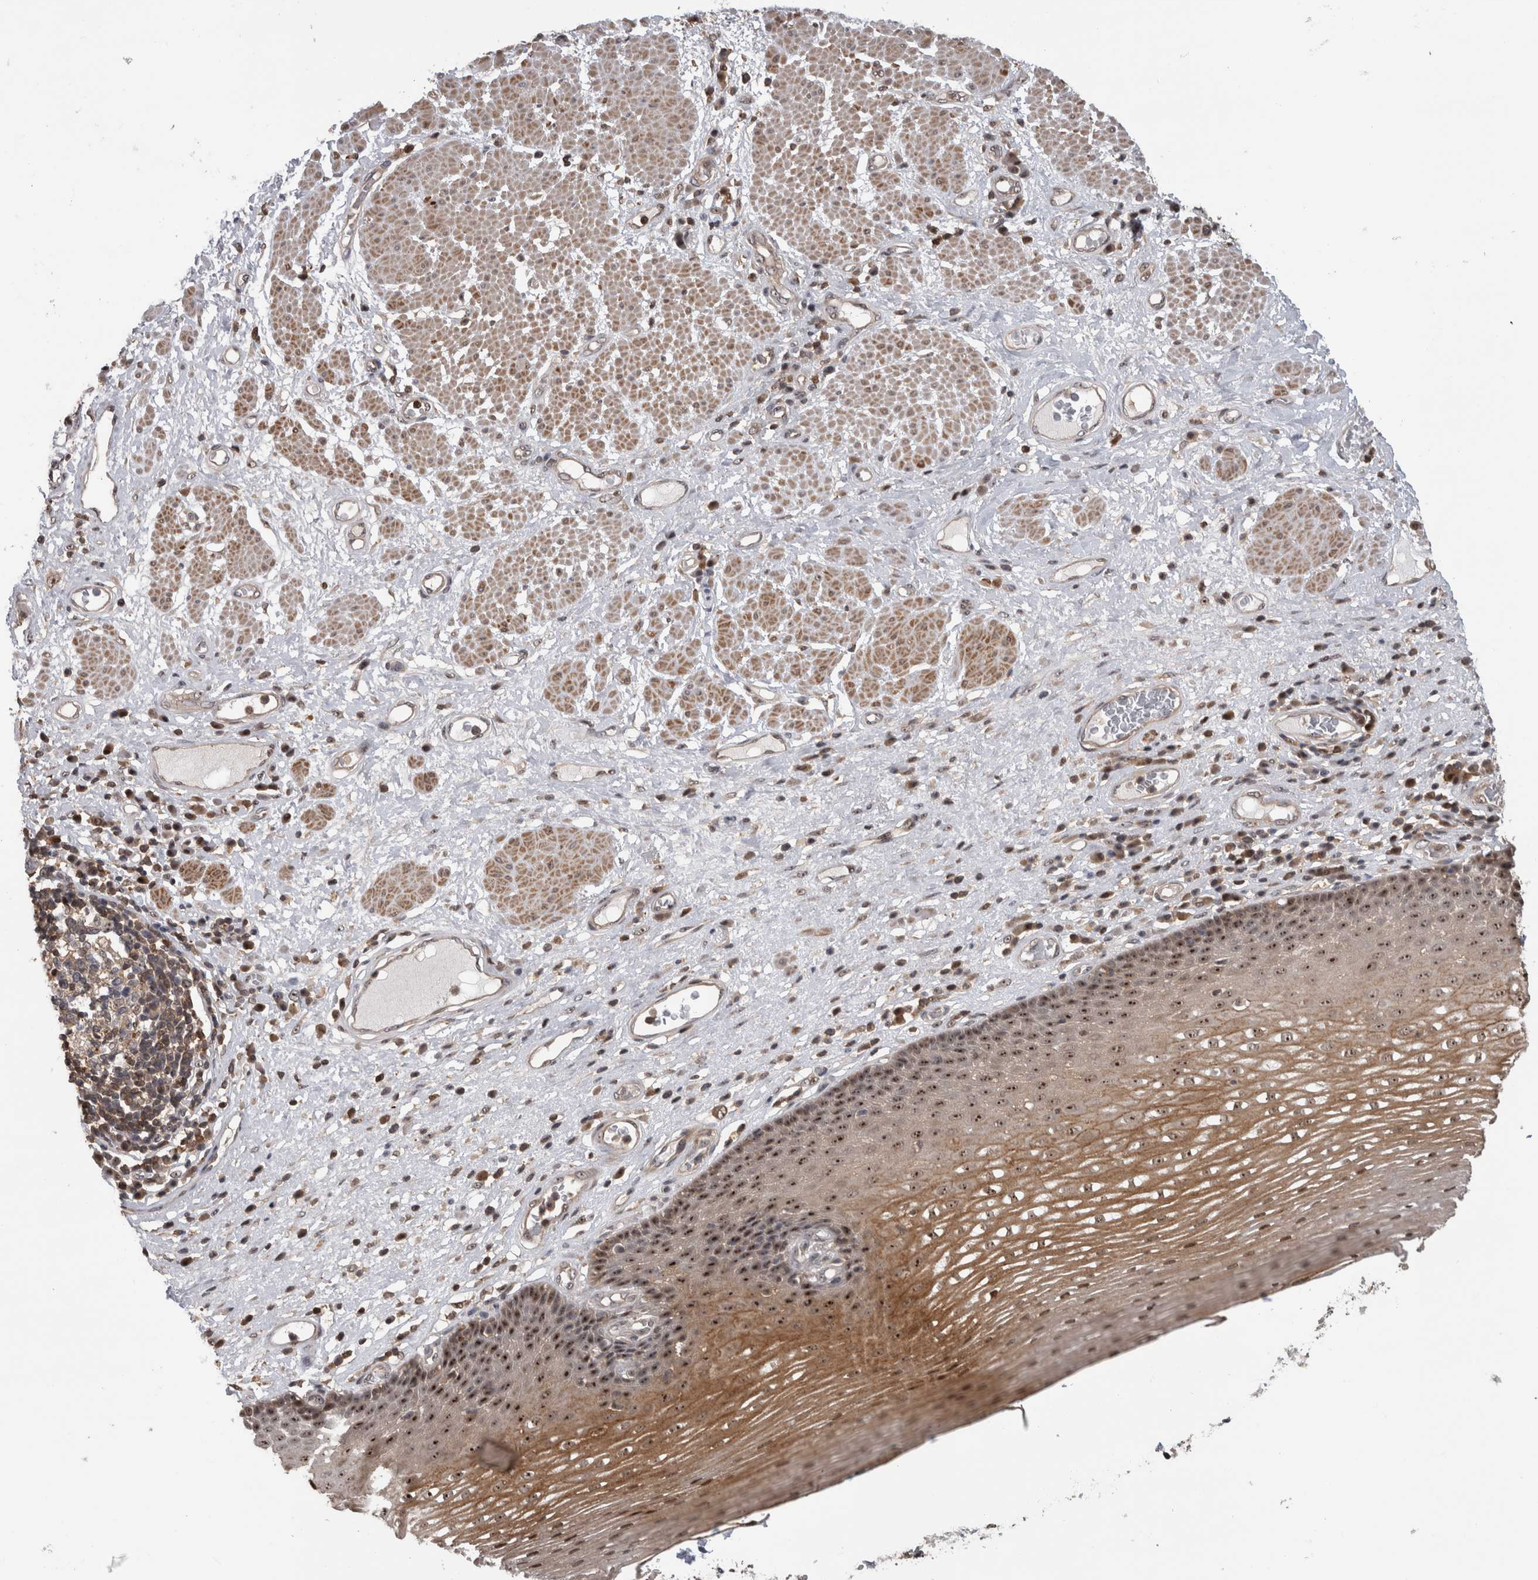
{"staining": {"intensity": "moderate", "quantity": ">75%", "location": "cytoplasmic/membranous,nuclear"}, "tissue": "esophagus", "cell_type": "Squamous epithelial cells", "image_type": "normal", "snomed": [{"axis": "morphology", "description": "Normal tissue, NOS"}, {"axis": "morphology", "description": "Adenocarcinoma, NOS"}, {"axis": "topography", "description": "Esophagus"}], "caption": "Squamous epithelial cells reveal moderate cytoplasmic/membranous,nuclear positivity in about >75% of cells in unremarkable esophagus.", "gene": "TDRD7", "patient": {"sex": "male", "age": 62}}